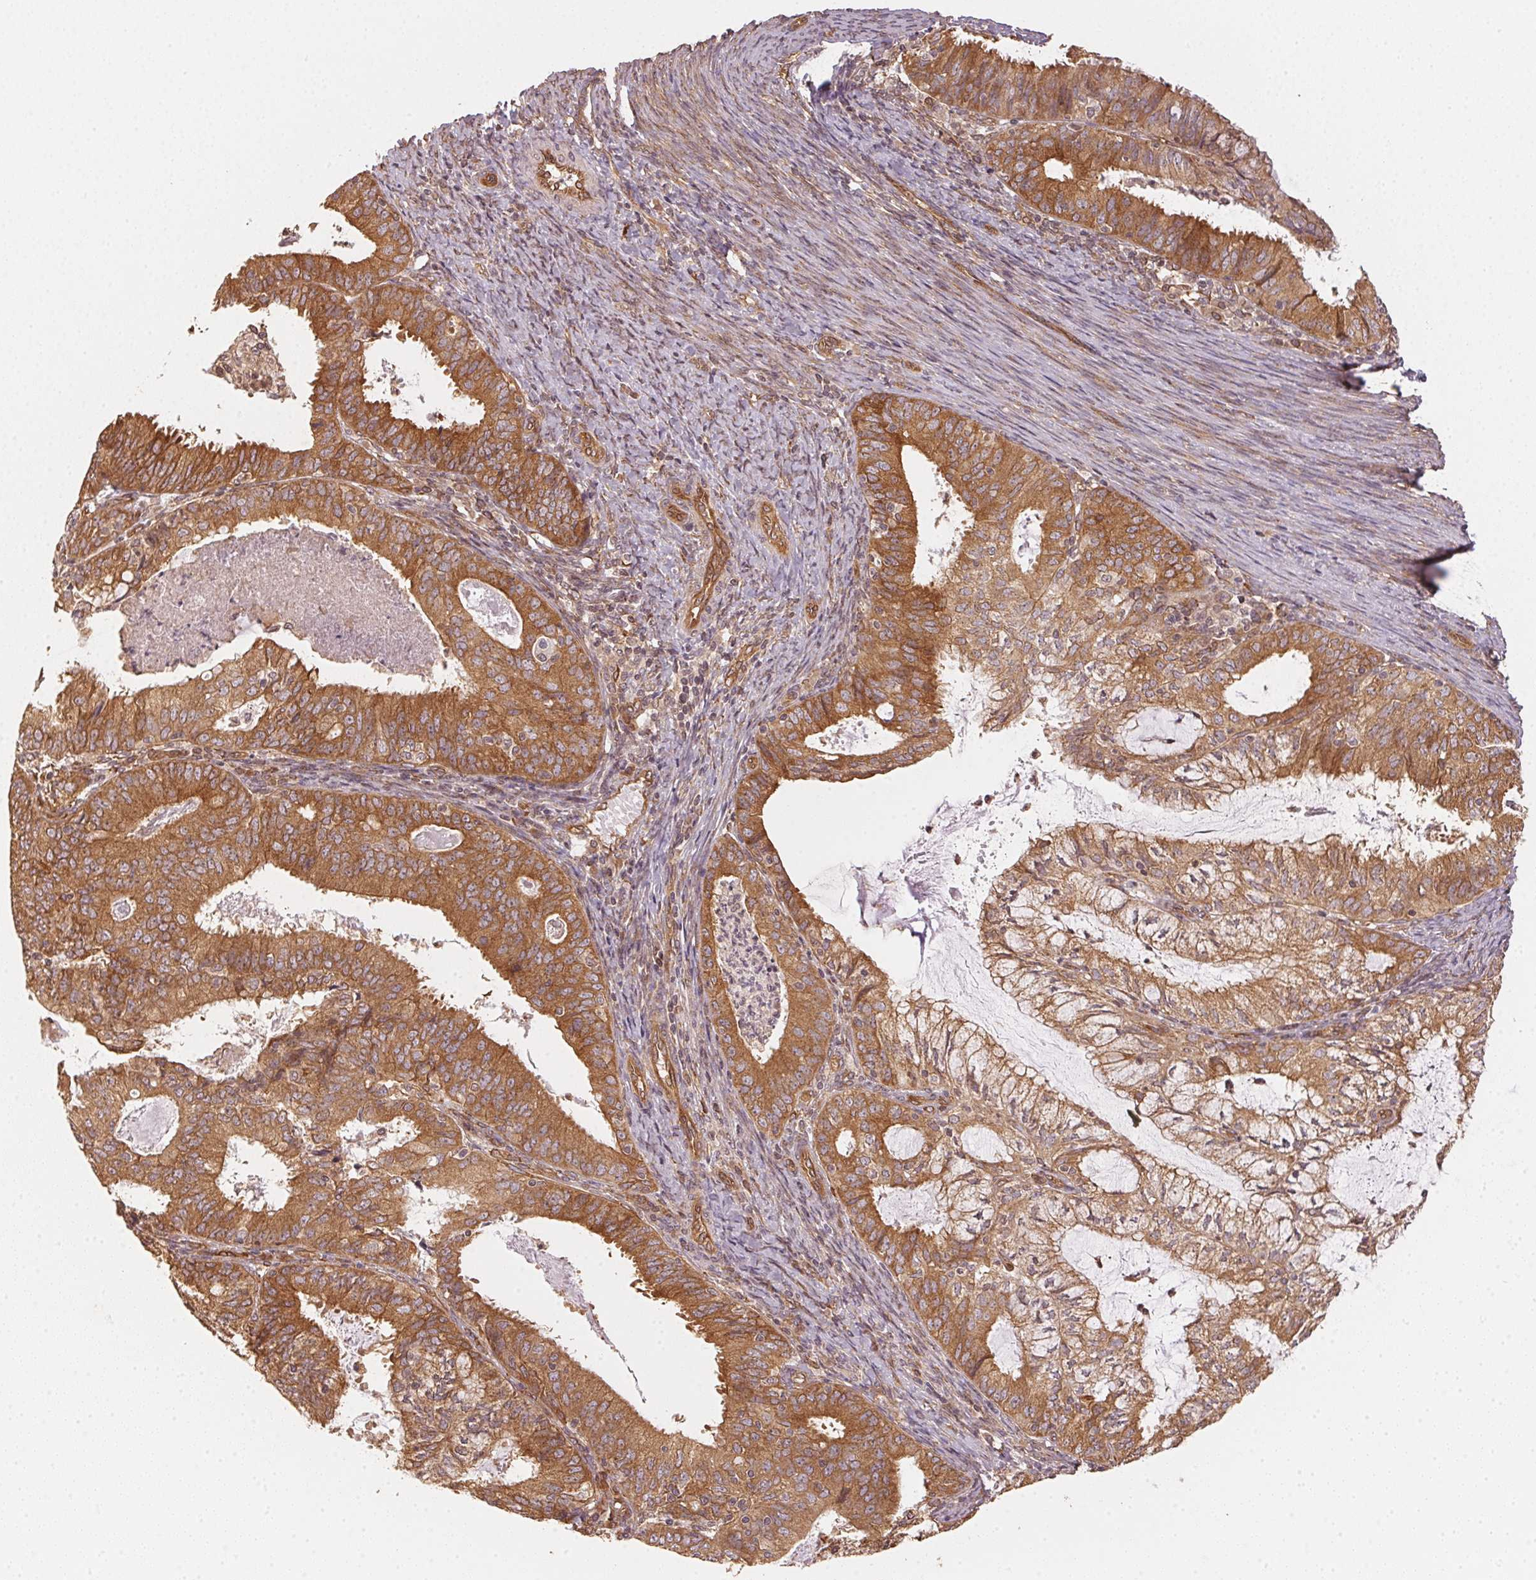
{"staining": {"intensity": "strong", "quantity": ">75%", "location": "cytoplasmic/membranous"}, "tissue": "endometrial cancer", "cell_type": "Tumor cells", "image_type": "cancer", "snomed": [{"axis": "morphology", "description": "Adenocarcinoma, NOS"}, {"axis": "topography", "description": "Endometrium"}], "caption": "Immunohistochemical staining of adenocarcinoma (endometrial) reveals high levels of strong cytoplasmic/membranous expression in about >75% of tumor cells. The protein of interest is stained brown, and the nuclei are stained in blue (DAB IHC with brightfield microscopy, high magnification).", "gene": "STRN4", "patient": {"sex": "female", "age": 57}}